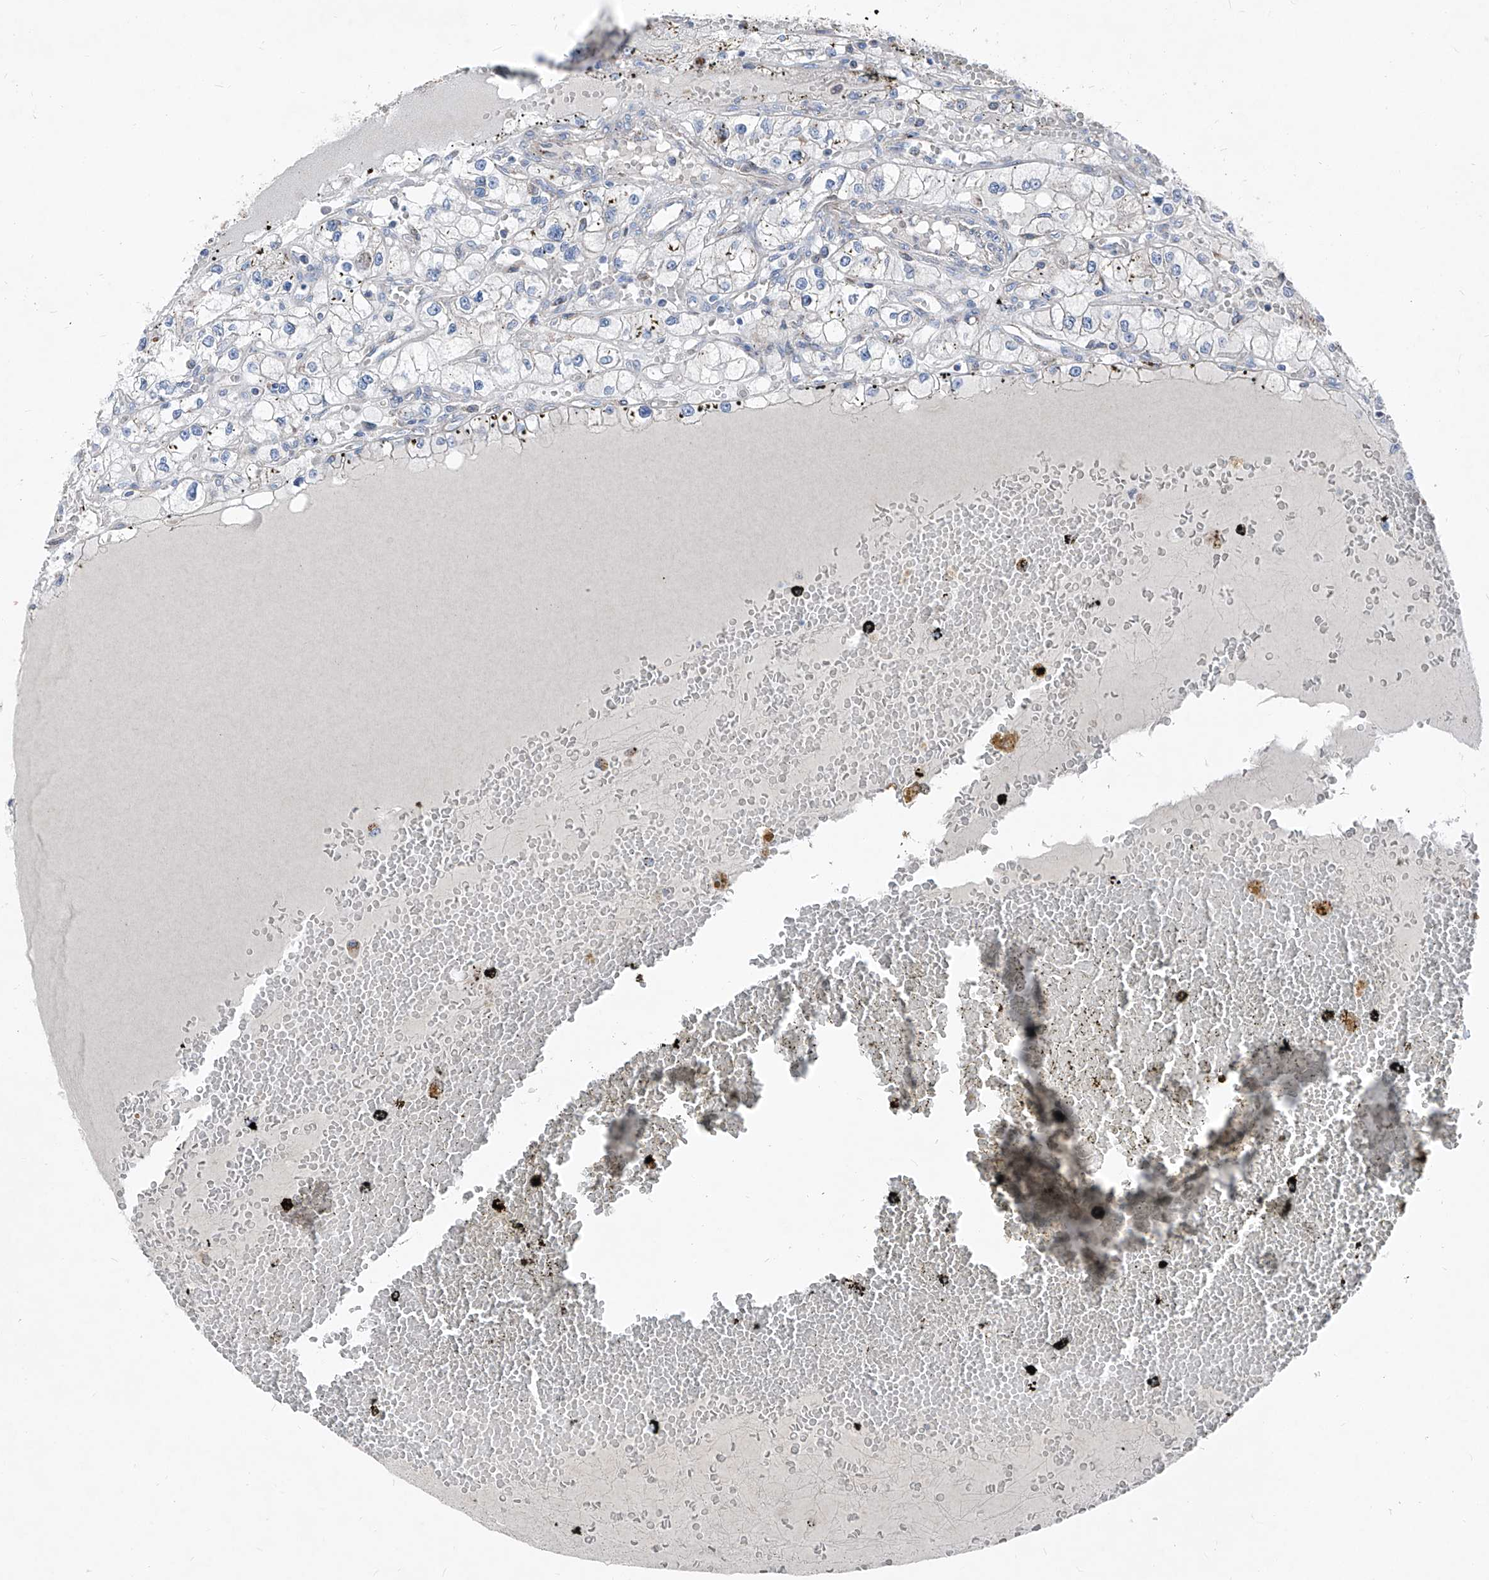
{"staining": {"intensity": "negative", "quantity": "none", "location": "none"}, "tissue": "renal cancer", "cell_type": "Tumor cells", "image_type": "cancer", "snomed": [{"axis": "morphology", "description": "Adenocarcinoma, NOS"}, {"axis": "topography", "description": "Kidney"}], "caption": "A photomicrograph of human renal cancer is negative for staining in tumor cells.", "gene": "AGPS", "patient": {"sex": "male", "age": 56}}